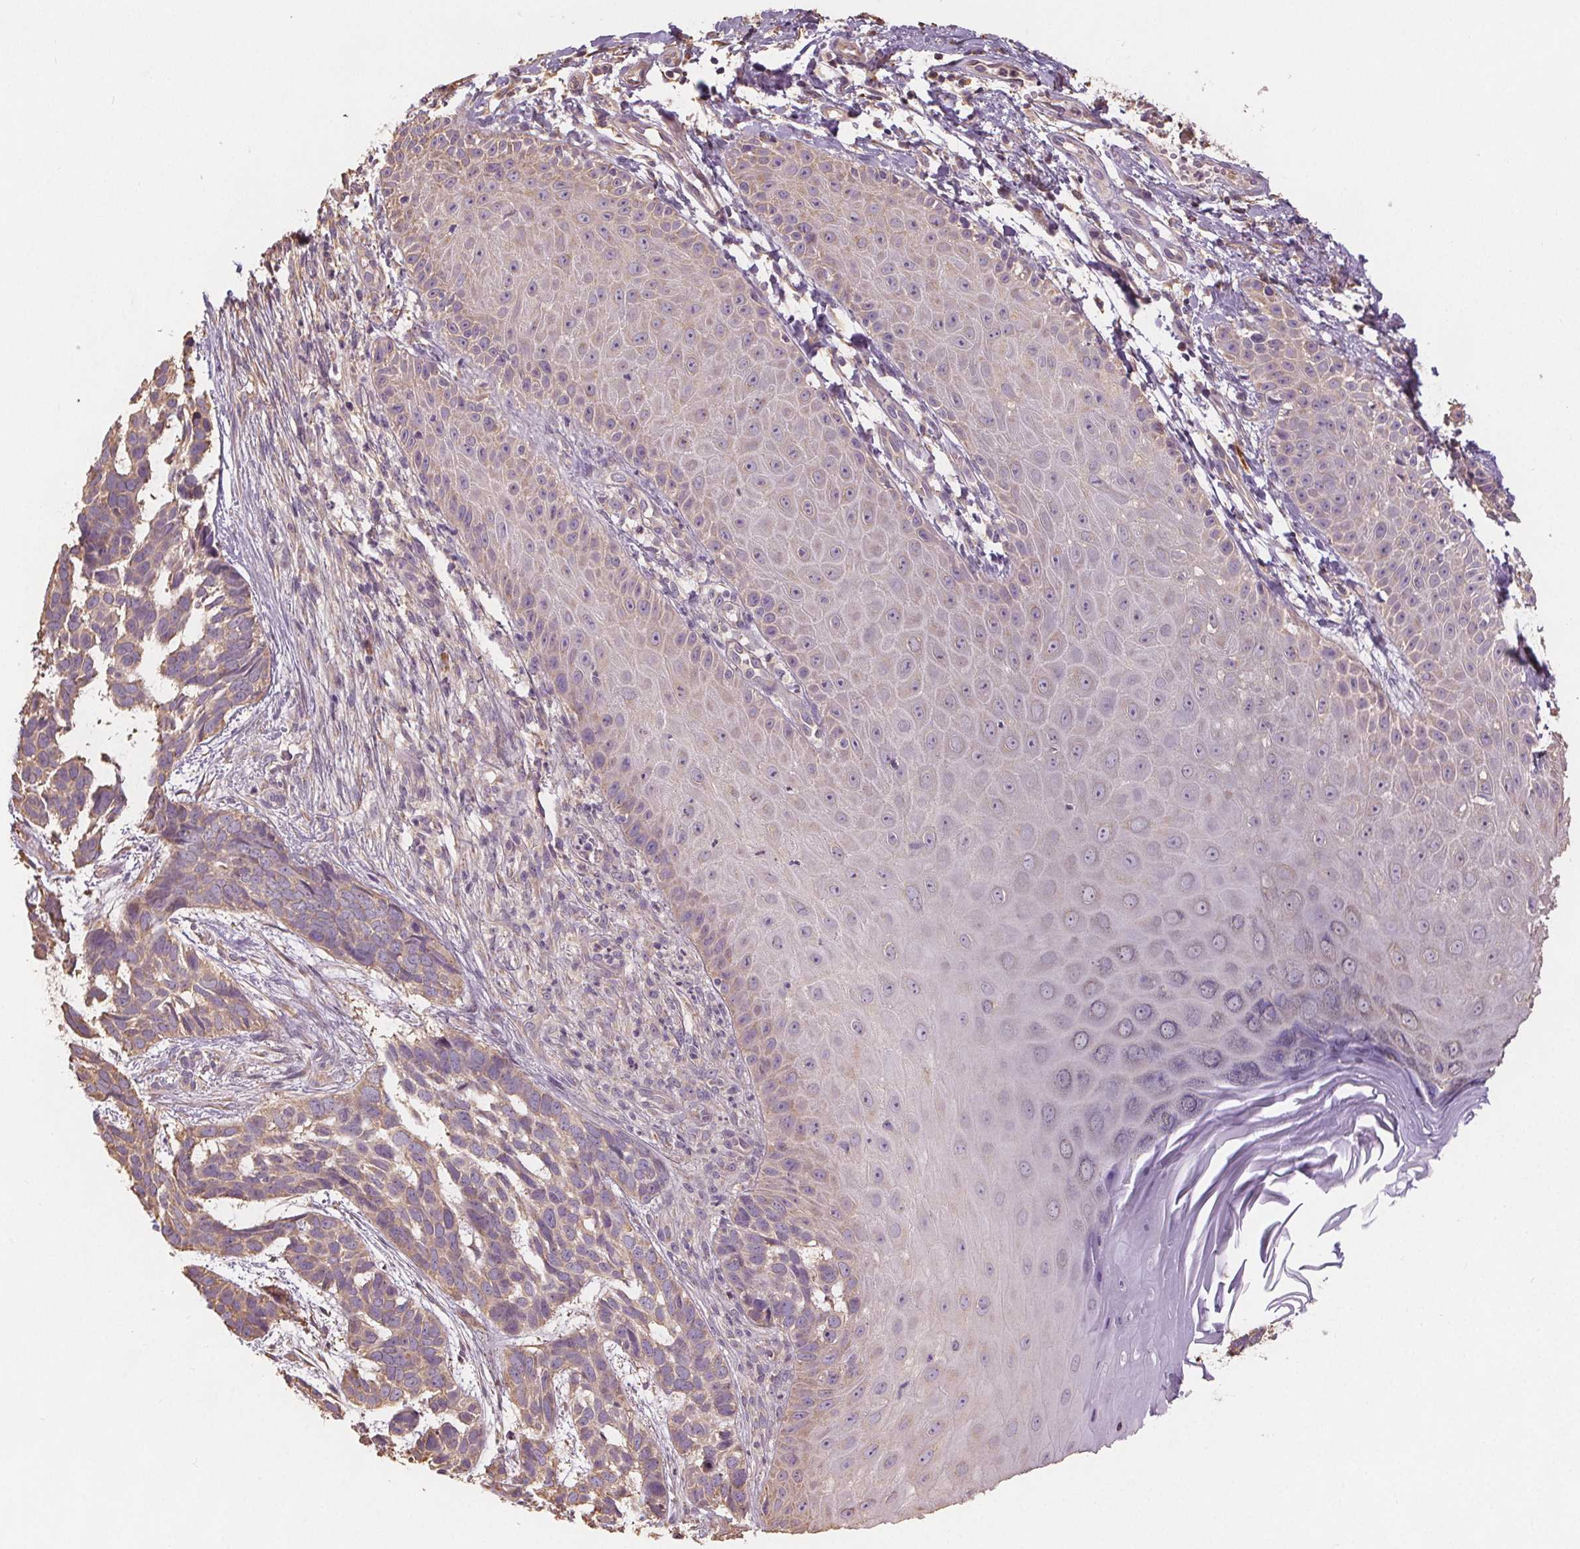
{"staining": {"intensity": "negative", "quantity": "none", "location": "none"}, "tissue": "skin cancer", "cell_type": "Tumor cells", "image_type": "cancer", "snomed": [{"axis": "morphology", "description": "Basal cell carcinoma"}, {"axis": "topography", "description": "Skin"}], "caption": "IHC micrograph of basal cell carcinoma (skin) stained for a protein (brown), which displays no positivity in tumor cells.", "gene": "TMEM80", "patient": {"sex": "male", "age": 78}}